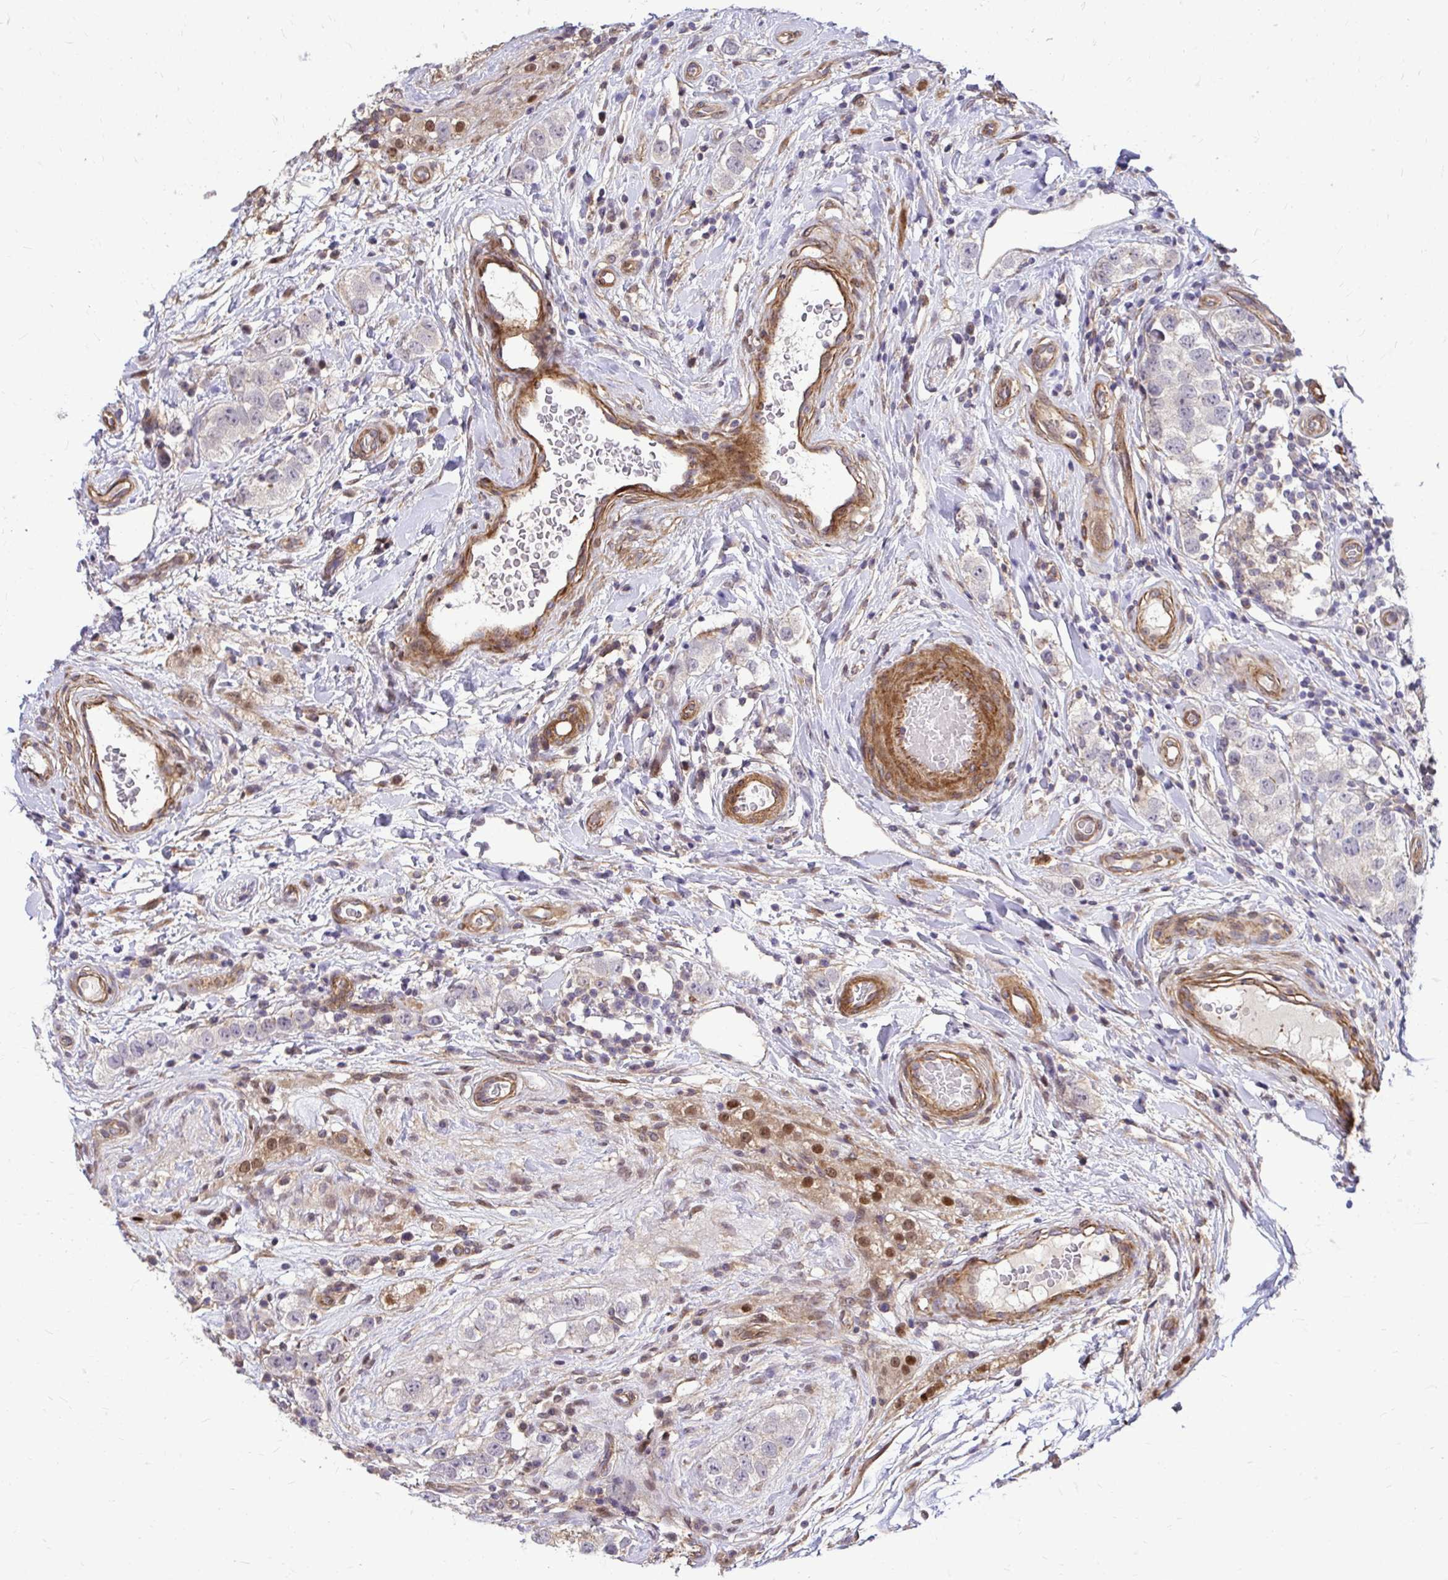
{"staining": {"intensity": "negative", "quantity": "none", "location": "none"}, "tissue": "testis cancer", "cell_type": "Tumor cells", "image_type": "cancer", "snomed": [{"axis": "morphology", "description": "Seminoma, NOS"}, {"axis": "topography", "description": "Testis"}], "caption": "The photomicrograph reveals no staining of tumor cells in testis cancer.", "gene": "TRIP6", "patient": {"sex": "male", "age": 34}}